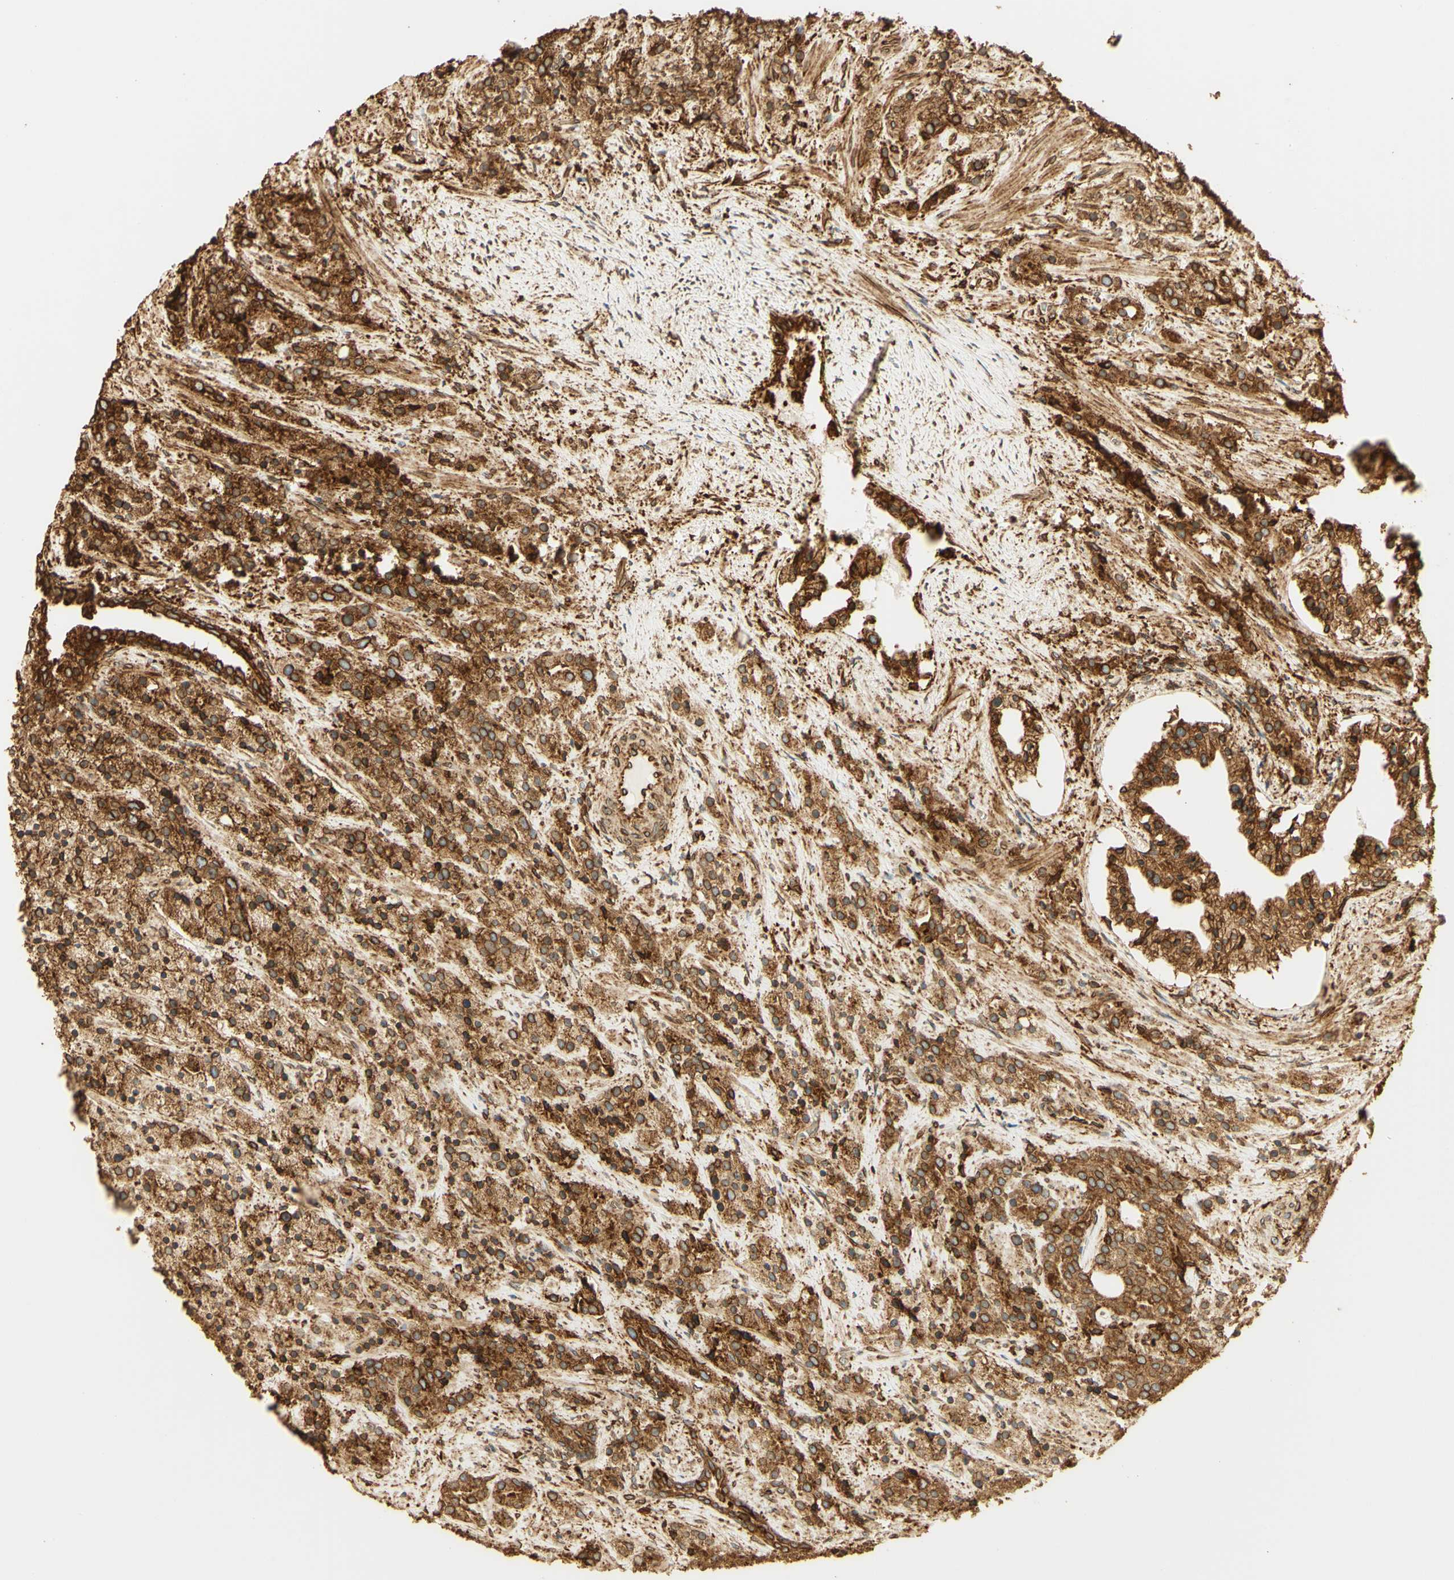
{"staining": {"intensity": "moderate", "quantity": ">75%", "location": "cytoplasmic/membranous"}, "tissue": "prostate cancer", "cell_type": "Tumor cells", "image_type": "cancer", "snomed": [{"axis": "morphology", "description": "Adenocarcinoma, High grade"}, {"axis": "topography", "description": "Prostate"}], "caption": "Approximately >75% of tumor cells in prostate cancer (adenocarcinoma (high-grade)) show moderate cytoplasmic/membranous protein positivity as visualized by brown immunohistochemical staining.", "gene": "CANX", "patient": {"sex": "male", "age": 71}}